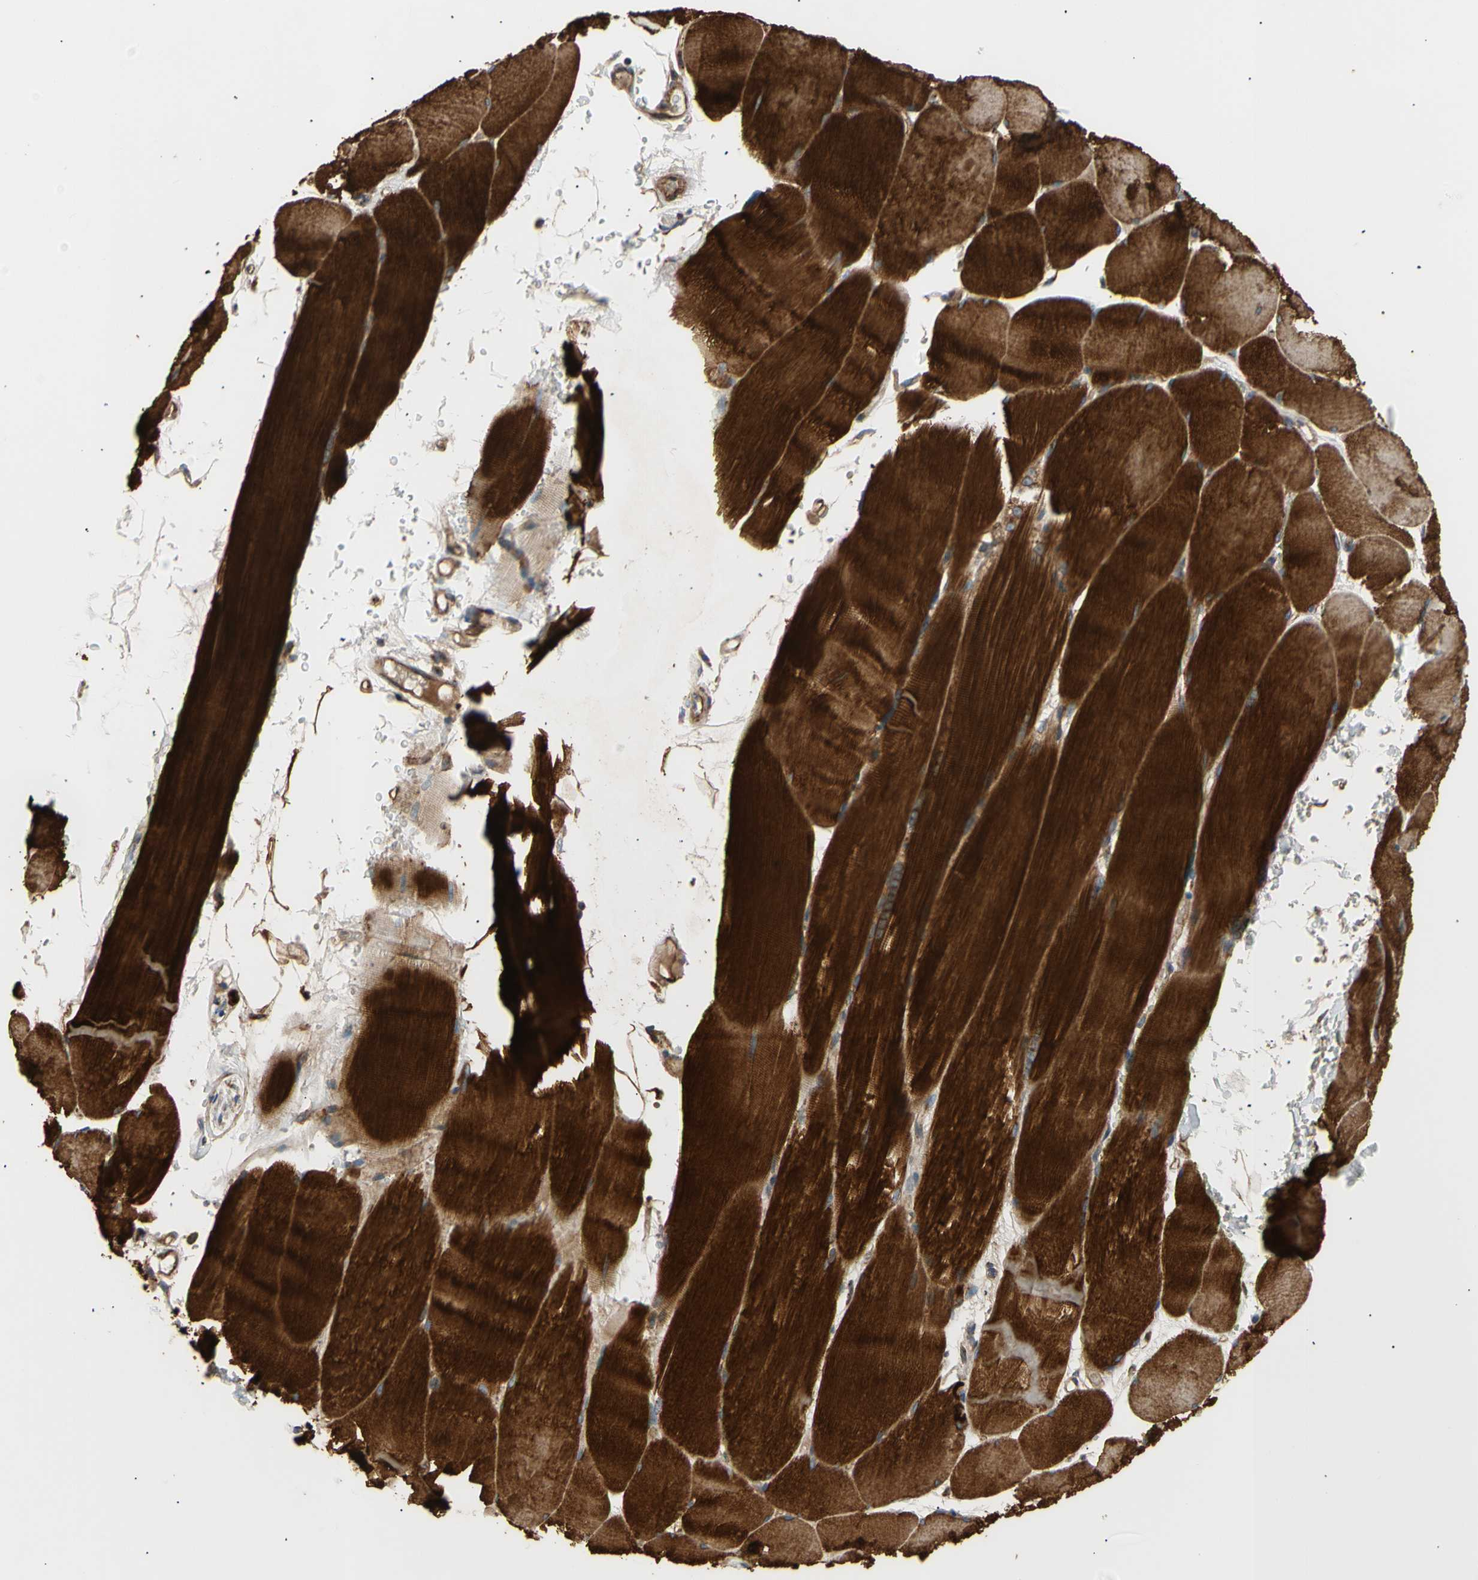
{"staining": {"intensity": "strong", "quantity": ">75%", "location": "cytoplasmic/membranous"}, "tissue": "skeletal muscle", "cell_type": "Myocytes", "image_type": "normal", "snomed": [{"axis": "morphology", "description": "Normal tissue, NOS"}, {"axis": "topography", "description": "Skin"}, {"axis": "topography", "description": "Skeletal muscle"}], "caption": "The micrograph shows immunohistochemical staining of unremarkable skeletal muscle. There is strong cytoplasmic/membranous expression is present in about >75% of myocytes.", "gene": "TUBG2", "patient": {"sex": "male", "age": 83}}